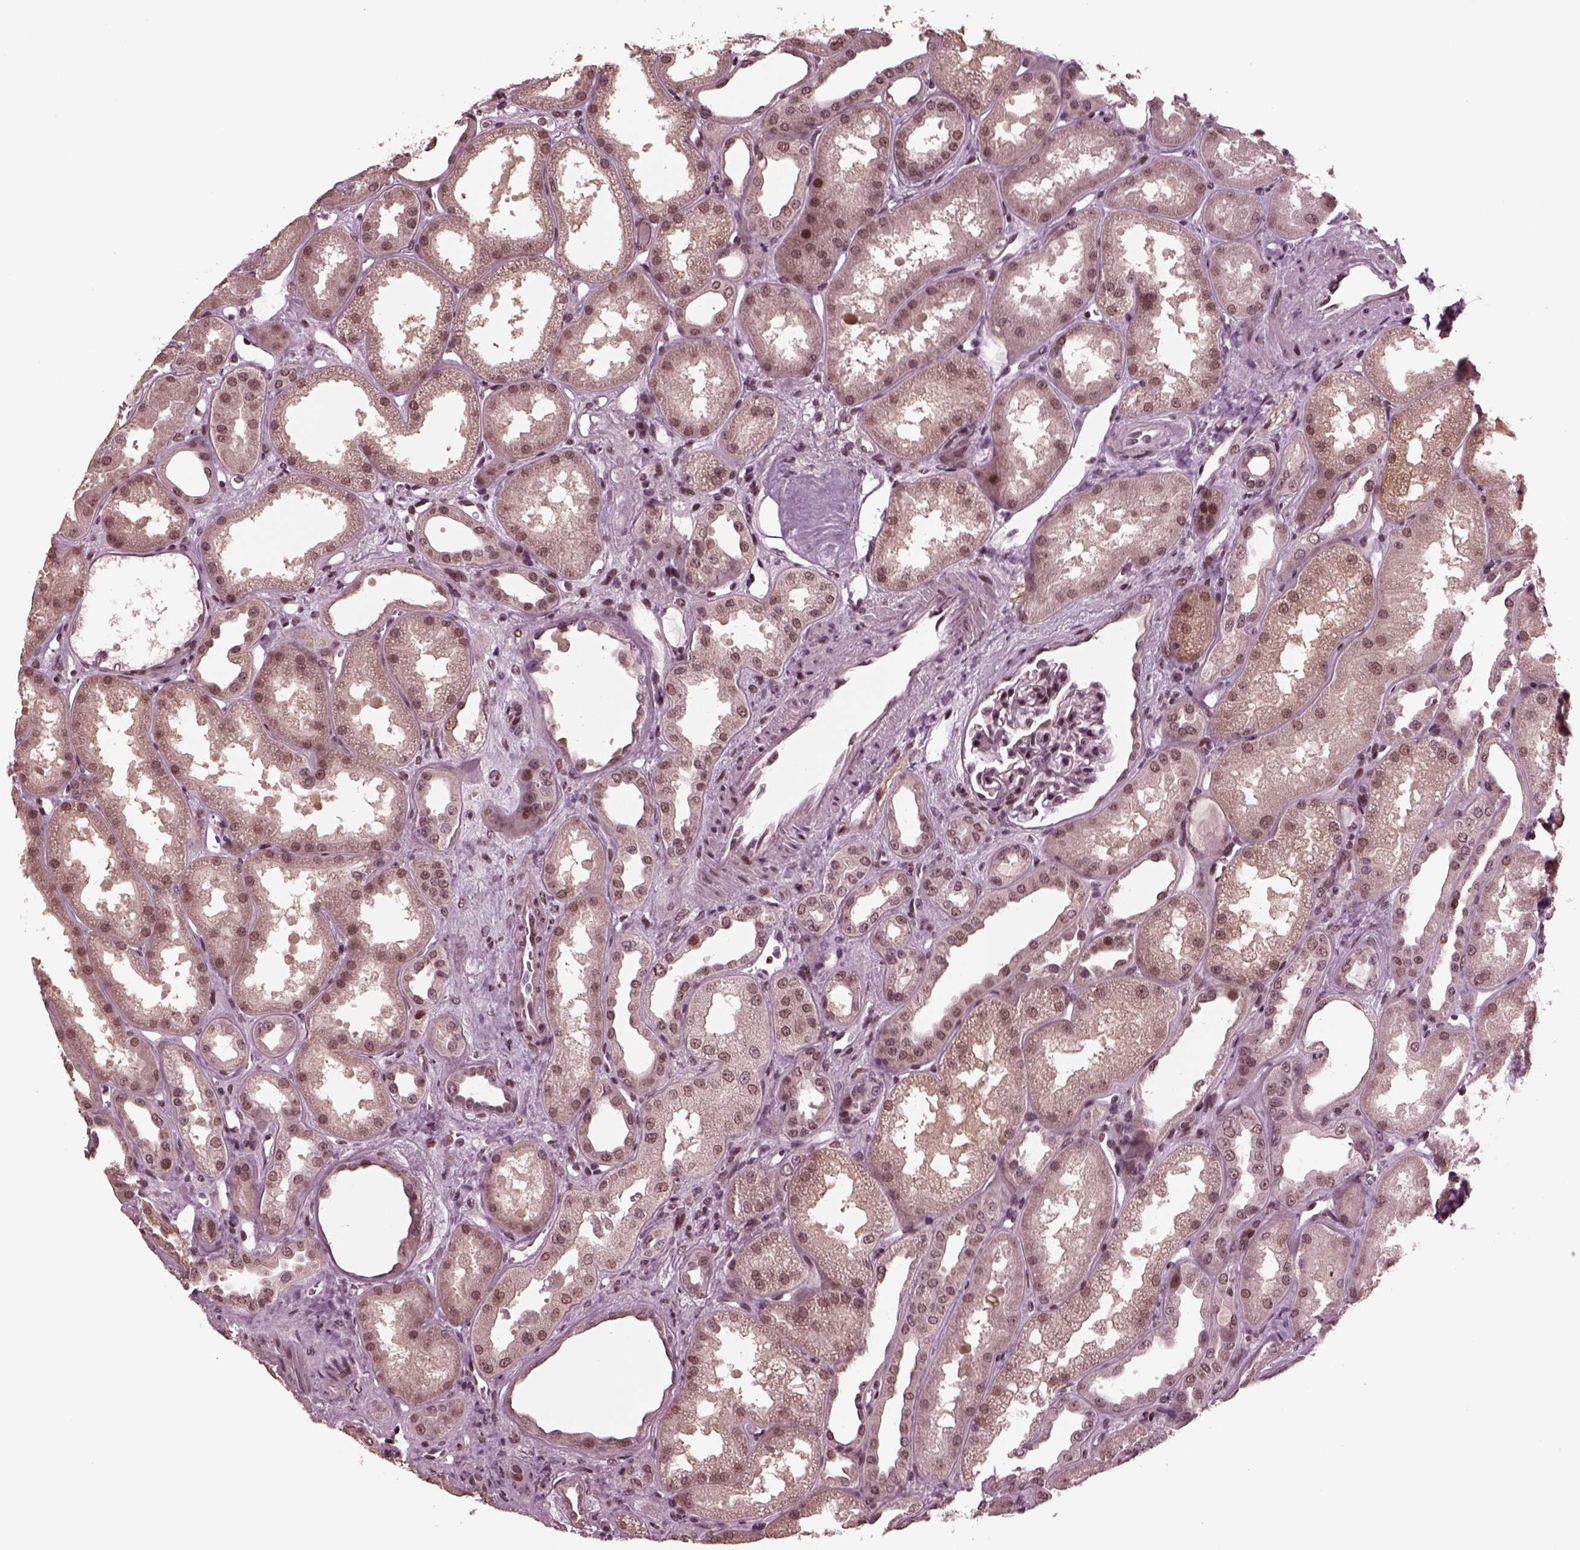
{"staining": {"intensity": "weak", "quantity": "25%-75%", "location": "nuclear"}, "tissue": "kidney", "cell_type": "Cells in glomeruli", "image_type": "normal", "snomed": [{"axis": "morphology", "description": "Normal tissue, NOS"}, {"axis": "topography", "description": "Kidney"}], "caption": "IHC photomicrograph of normal kidney stained for a protein (brown), which displays low levels of weak nuclear expression in about 25%-75% of cells in glomeruli.", "gene": "NAP1L5", "patient": {"sex": "male", "age": 61}}